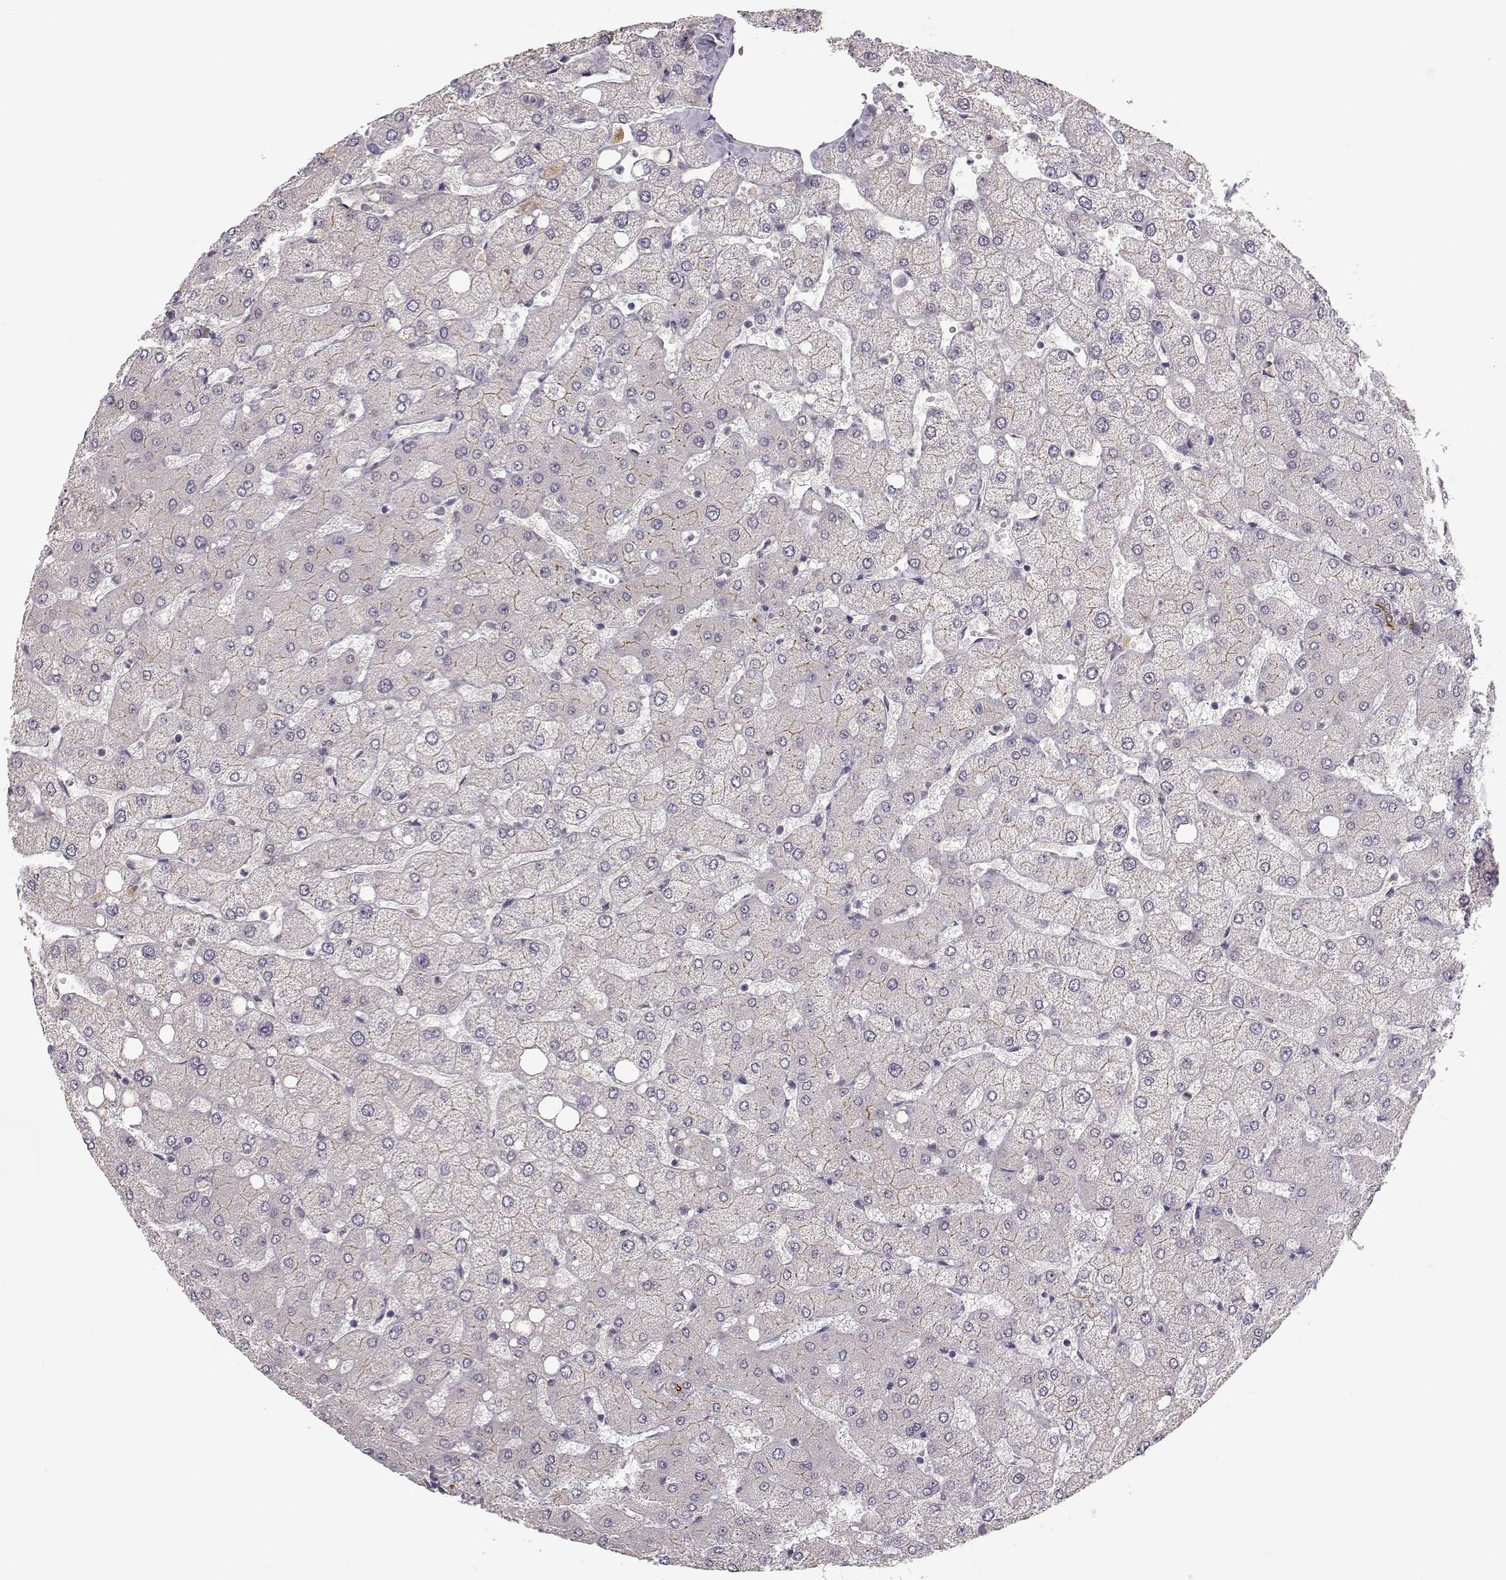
{"staining": {"intensity": "negative", "quantity": "none", "location": "none"}, "tissue": "liver", "cell_type": "Cholangiocytes", "image_type": "normal", "snomed": [{"axis": "morphology", "description": "Normal tissue, NOS"}, {"axis": "topography", "description": "Liver"}], "caption": "The immunohistochemistry micrograph has no significant expression in cholangiocytes of liver.", "gene": "PLEKHG3", "patient": {"sex": "female", "age": 54}}